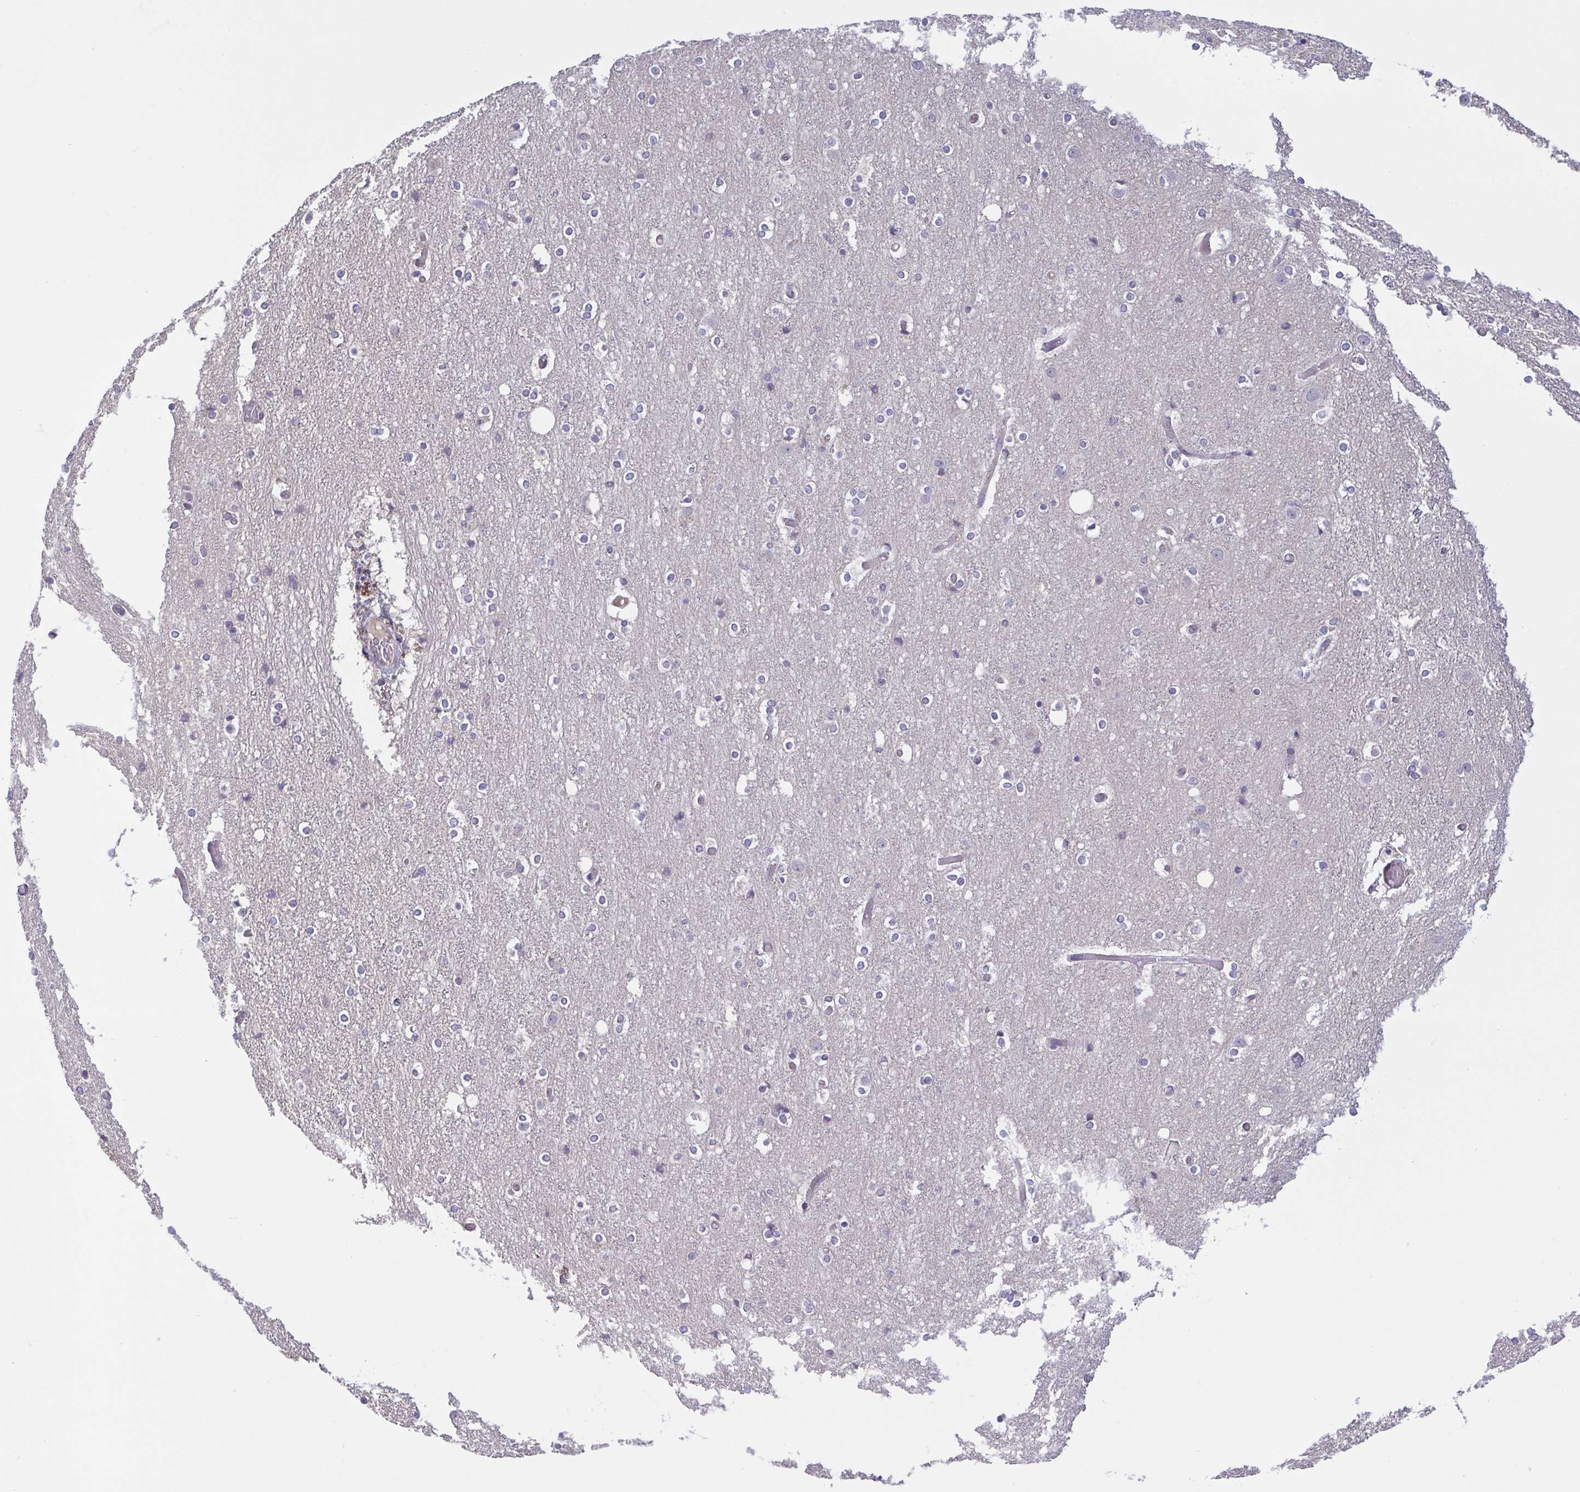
{"staining": {"intensity": "negative", "quantity": "none", "location": "none"}, "tissue": "cerebral cortex", "cell_type": "Endothelial cells", "image_type": "normal", "snomed": [{"axis": "morphology", "description": "Normal tissue, NOS"}, {"axis": "topography", "description": "Cerebral cortex"}], "caption": "Endothelial cells are negative for brown protein staining in benign cerebral cortex. (DAB IHC visualized using brightfield microscopy, high magnification).", "gene": "OSBPL7", "patient": {"sex": "female", "age": 52}}